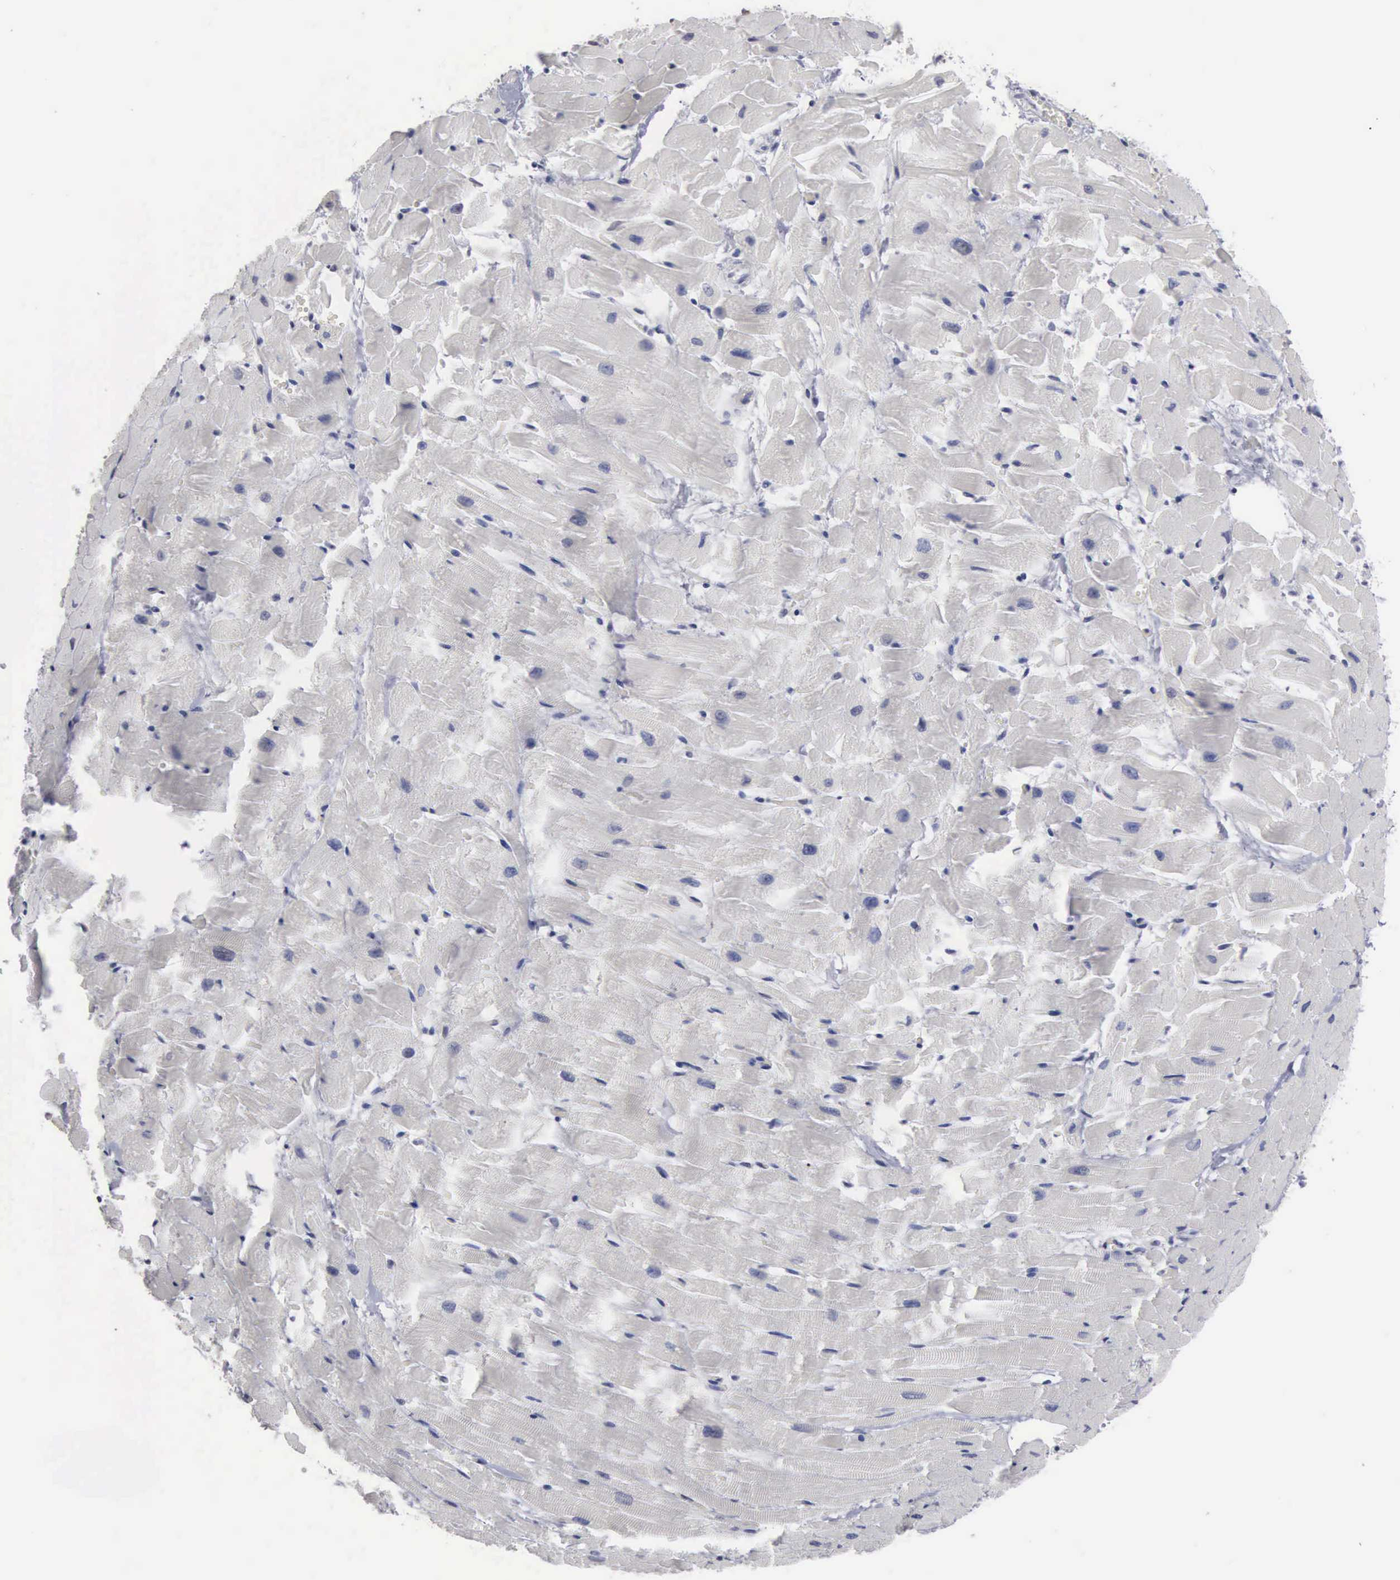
{"staining": {"intensity": "negative", "quantity": "none", "location": "none"}, "tissue": "heart muscle", "cell_type": "Cardiomyocytes", "image_type": "normal", "snomed": [{"axis": "morphology", "description": "Normal tissue, NOS"}, {"axis": "topography", "description": "Heart"}], "caption": "The immunohistochemistry image has no significant expression in cardiomyocytes of heart muscle. (DAB immunohistochemistry visualized using brightfield microscopy, high magnification).", "gene": "UPB1", "patient": {"sex": "female", "age": 19}}